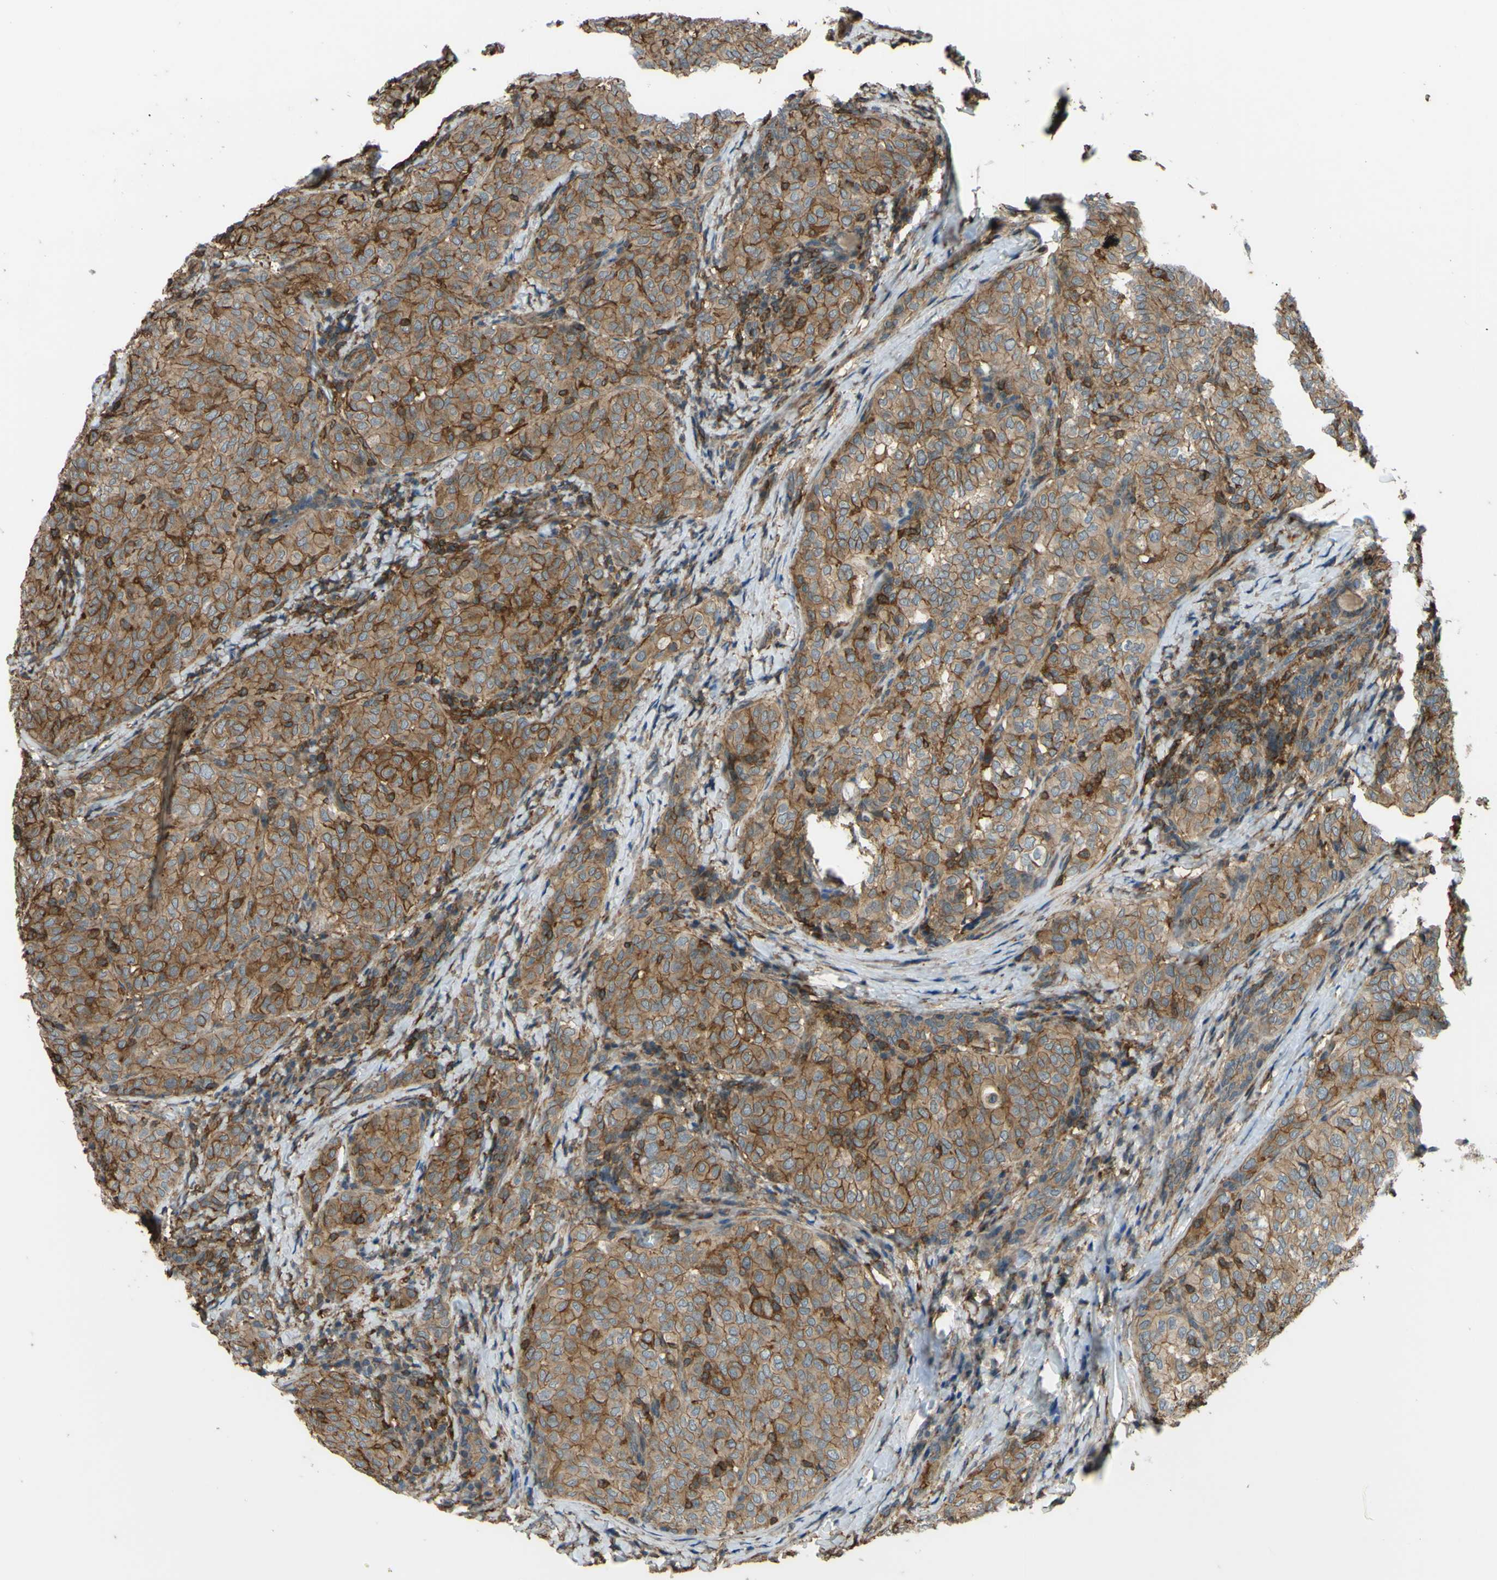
{"staining": {"intensity": "moderate", "quantity": ">75%", "location": "cytoplasmic/membranous"}, "tissue": "thyroid cancer", "cell_type": "Tumor cells", "image_type": "cancer", "snomed": [{"axis": "morphology", "description": "Normal tissue, NOS"}, {"axis": "morphology", "description": "Papillary adenocarcinoma, NOS"}, {"axis": "topography", "description": "Thyroid gland"}], "caption": "Thyroid cancer (papillary adenocarcinoma) stained with DAB (3,3'-diaminobenzidine) IHC exhibits medium levels of moderate cytoplasmic/membranous positivity in about >75% of tumor cells. The staining was performed using DAB, with brown indicating positive protein expression. Nuclei are stained blue with hematoxylin.", "gene": "ADD3", "patient": {"sex": "female", "age": 30}}